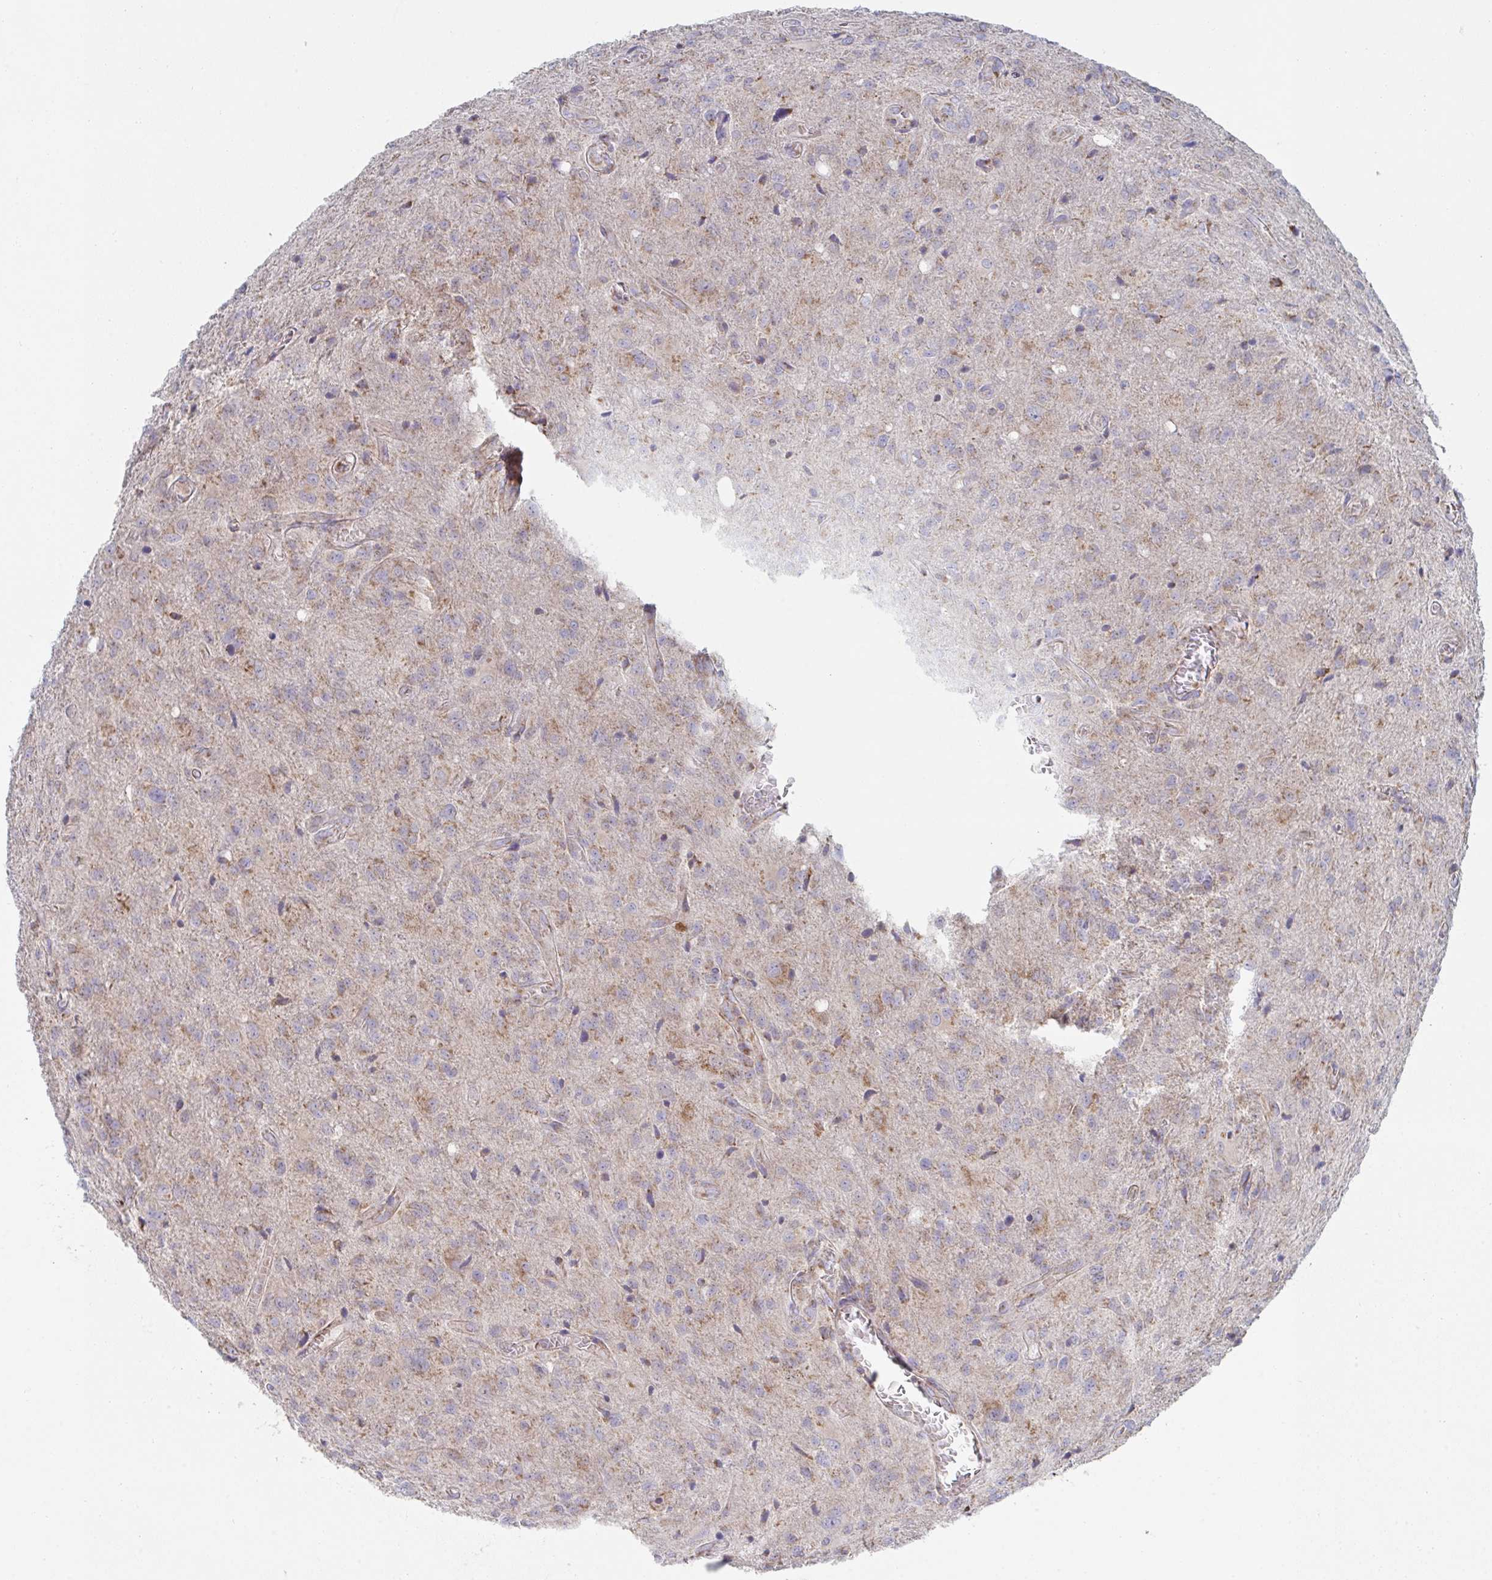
{"staining": {"intensity": "weak", "quantity": "25%-75%", "location": "cytoplasmic/membranous"}, "tissue": "glioma", "cell_type": "Tumor cells", "image_type": "cancer", "snomed": [{"axis": "morphology", "description": "Glioma, malignant, Low grade"}, {"axis": "topography", "description": "Brain"}], "caption": "There is low levels of weak cytoplasmic/membranous positivity in tumor cells of glioma, as demonstrated by immunohistochemical staining (brown color).", "gene": "NDUFA7", "patient": {"sex": "male", "age": 66}}